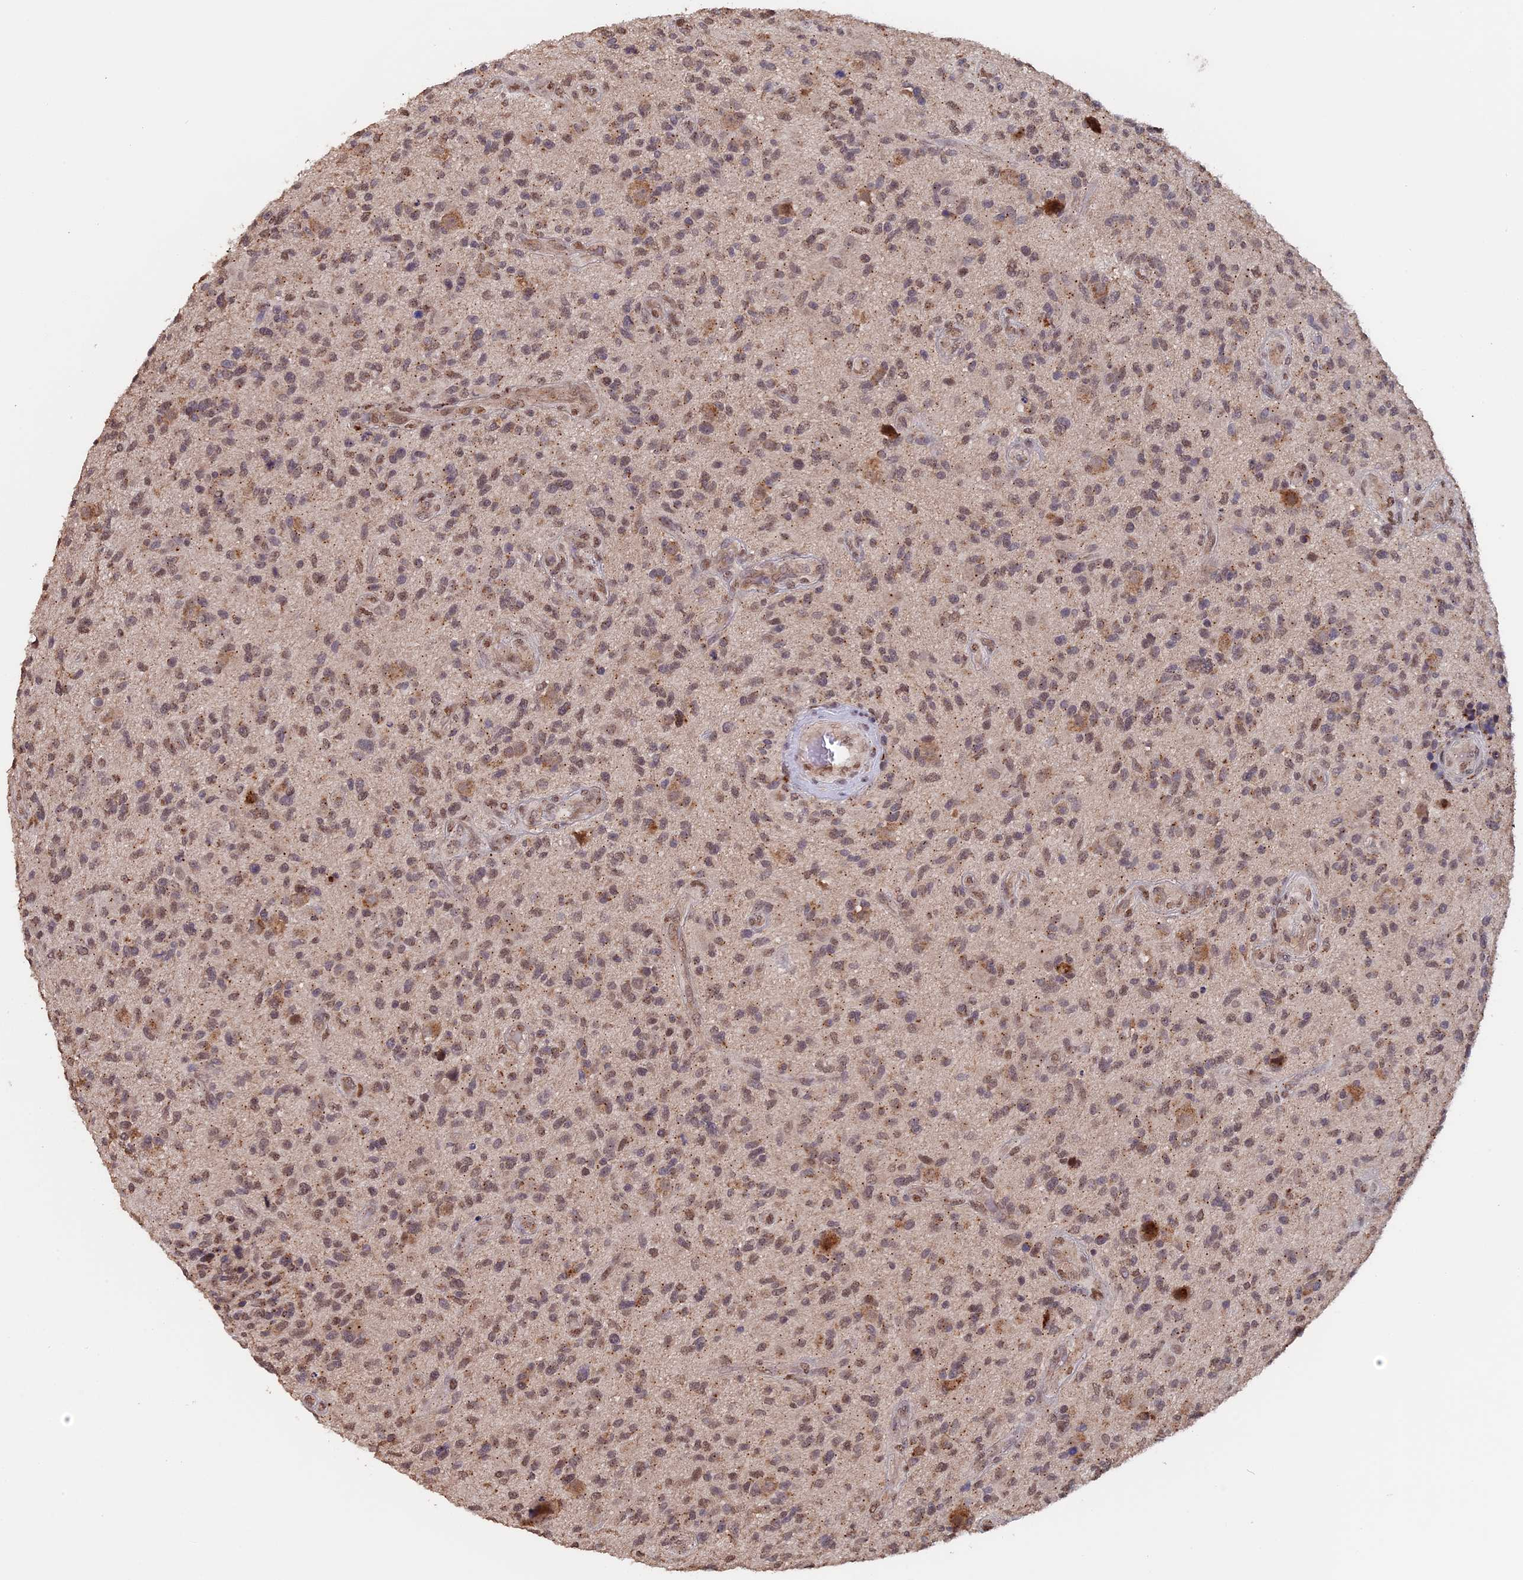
{"staining": {"intensity": "moderate", "quantity": ">75%", "location": "cytoplasmic/membranous,nuclear"}, "tissue": "glioma", "cell_type": "Tumor cells", "image_type": "cancer", "snomed": [{"axis": "morphology", "description": "Glioma, malignant, High grade"}, {"axis": "topography", "description": "Brain"}], "caption": "A brown stain highlights moderate cytoplasmic/membranous and nuclear staining of a protein in human glioma tumor cells.", "gene": "PIGQ", "patient": {"sex": "male", "age": 47}}